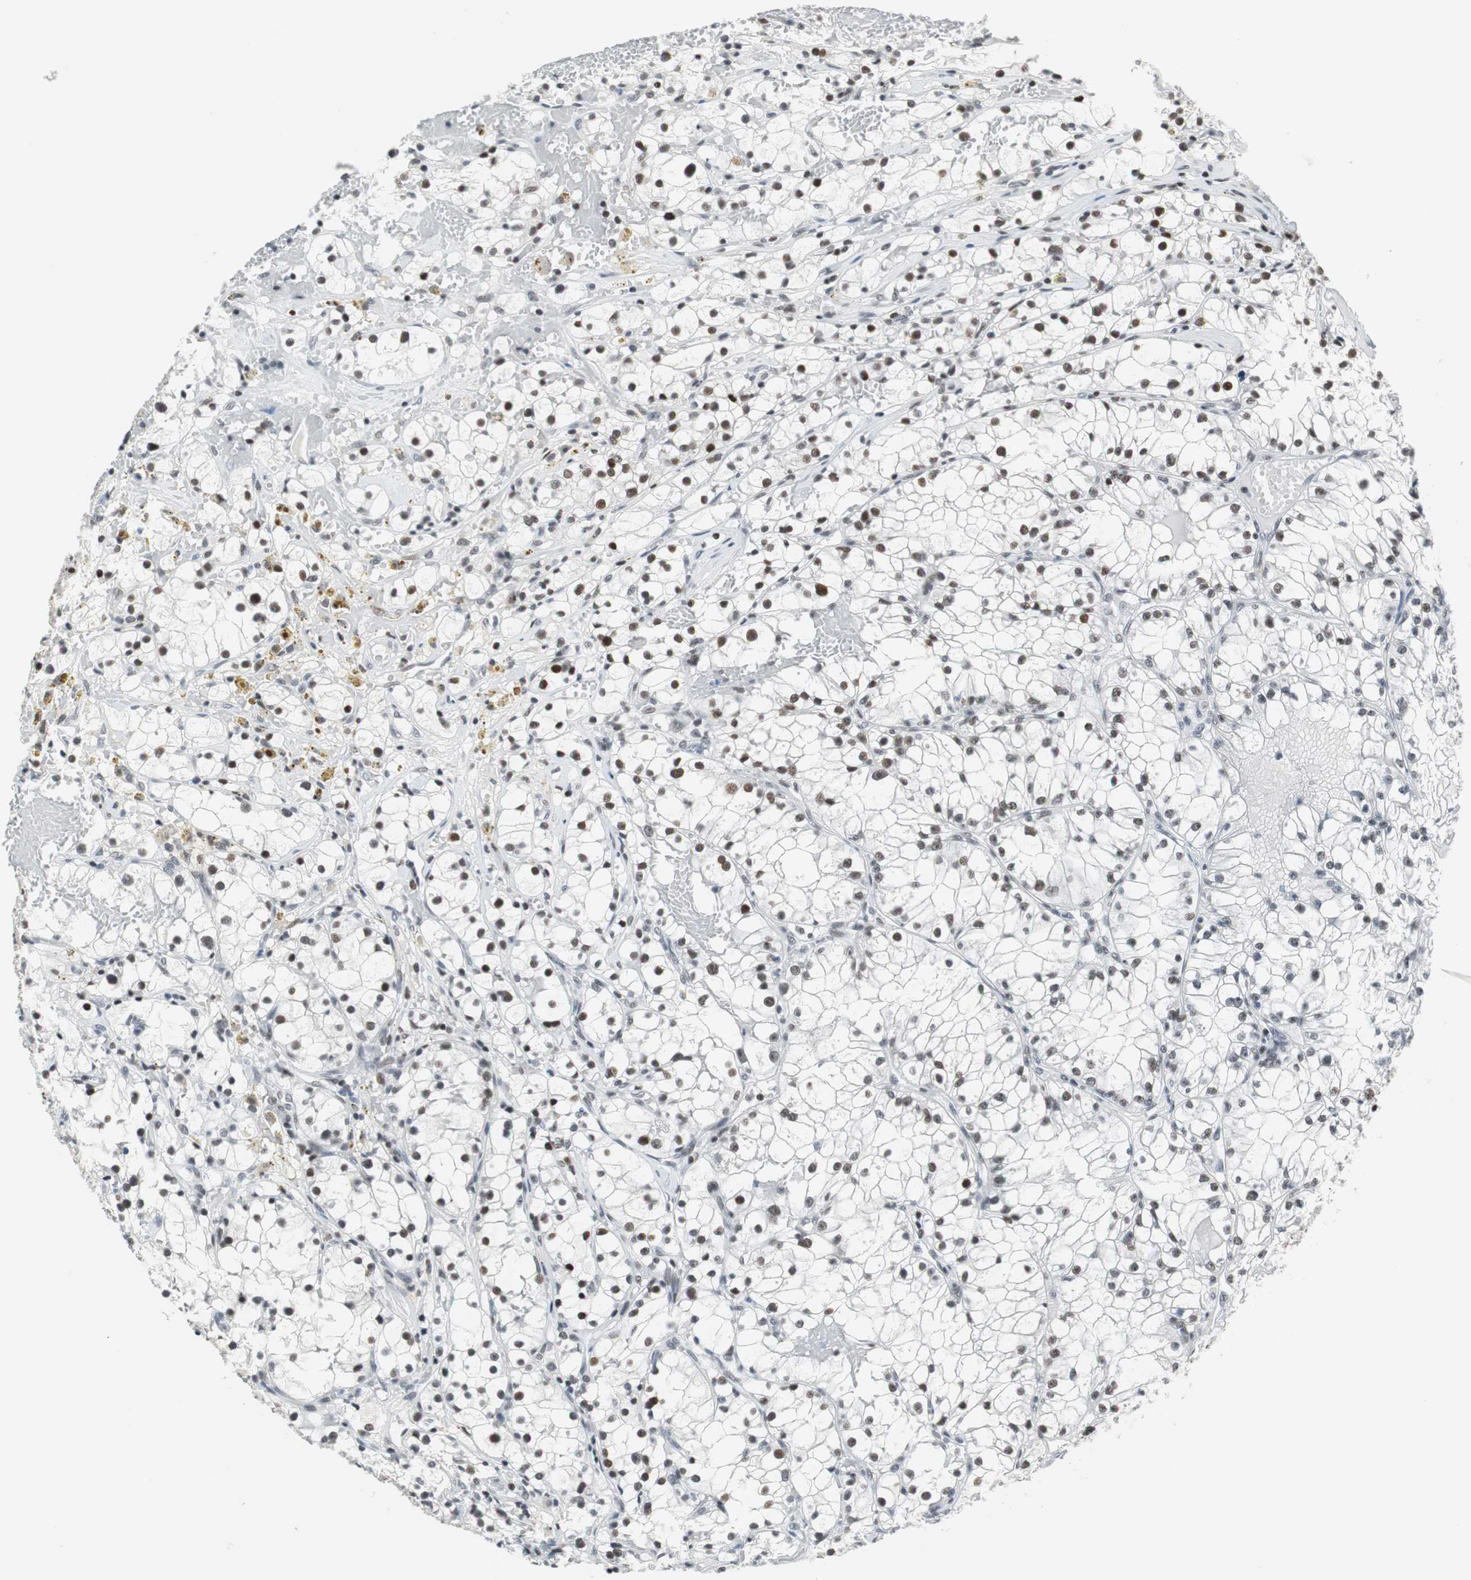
{"staining": {"intensity": "moderate", "quantity": "25%-75%", "location": "nuclear"}, "tissue": "renal cancer", "cell_type": "Tumor cells", "image_type": "cancer", "snomed": [{"axis": "morphology", "description": "Adenocarcinoma, NOS"}, {"axis": "topography", "description": "Kidney"}], "caption": "Protein expression analysis of human renal cancer (adenocarcinoma) reveals moderate nuclear expression in approximately 25%-75% of tumor cells. The protein is stained brown, and the nuclei are stained in blue (DAB IHC with brightfield microscopy, high magnification).", "gene": "HDAC3", "patient": {"sex": "male", "age": 56}}